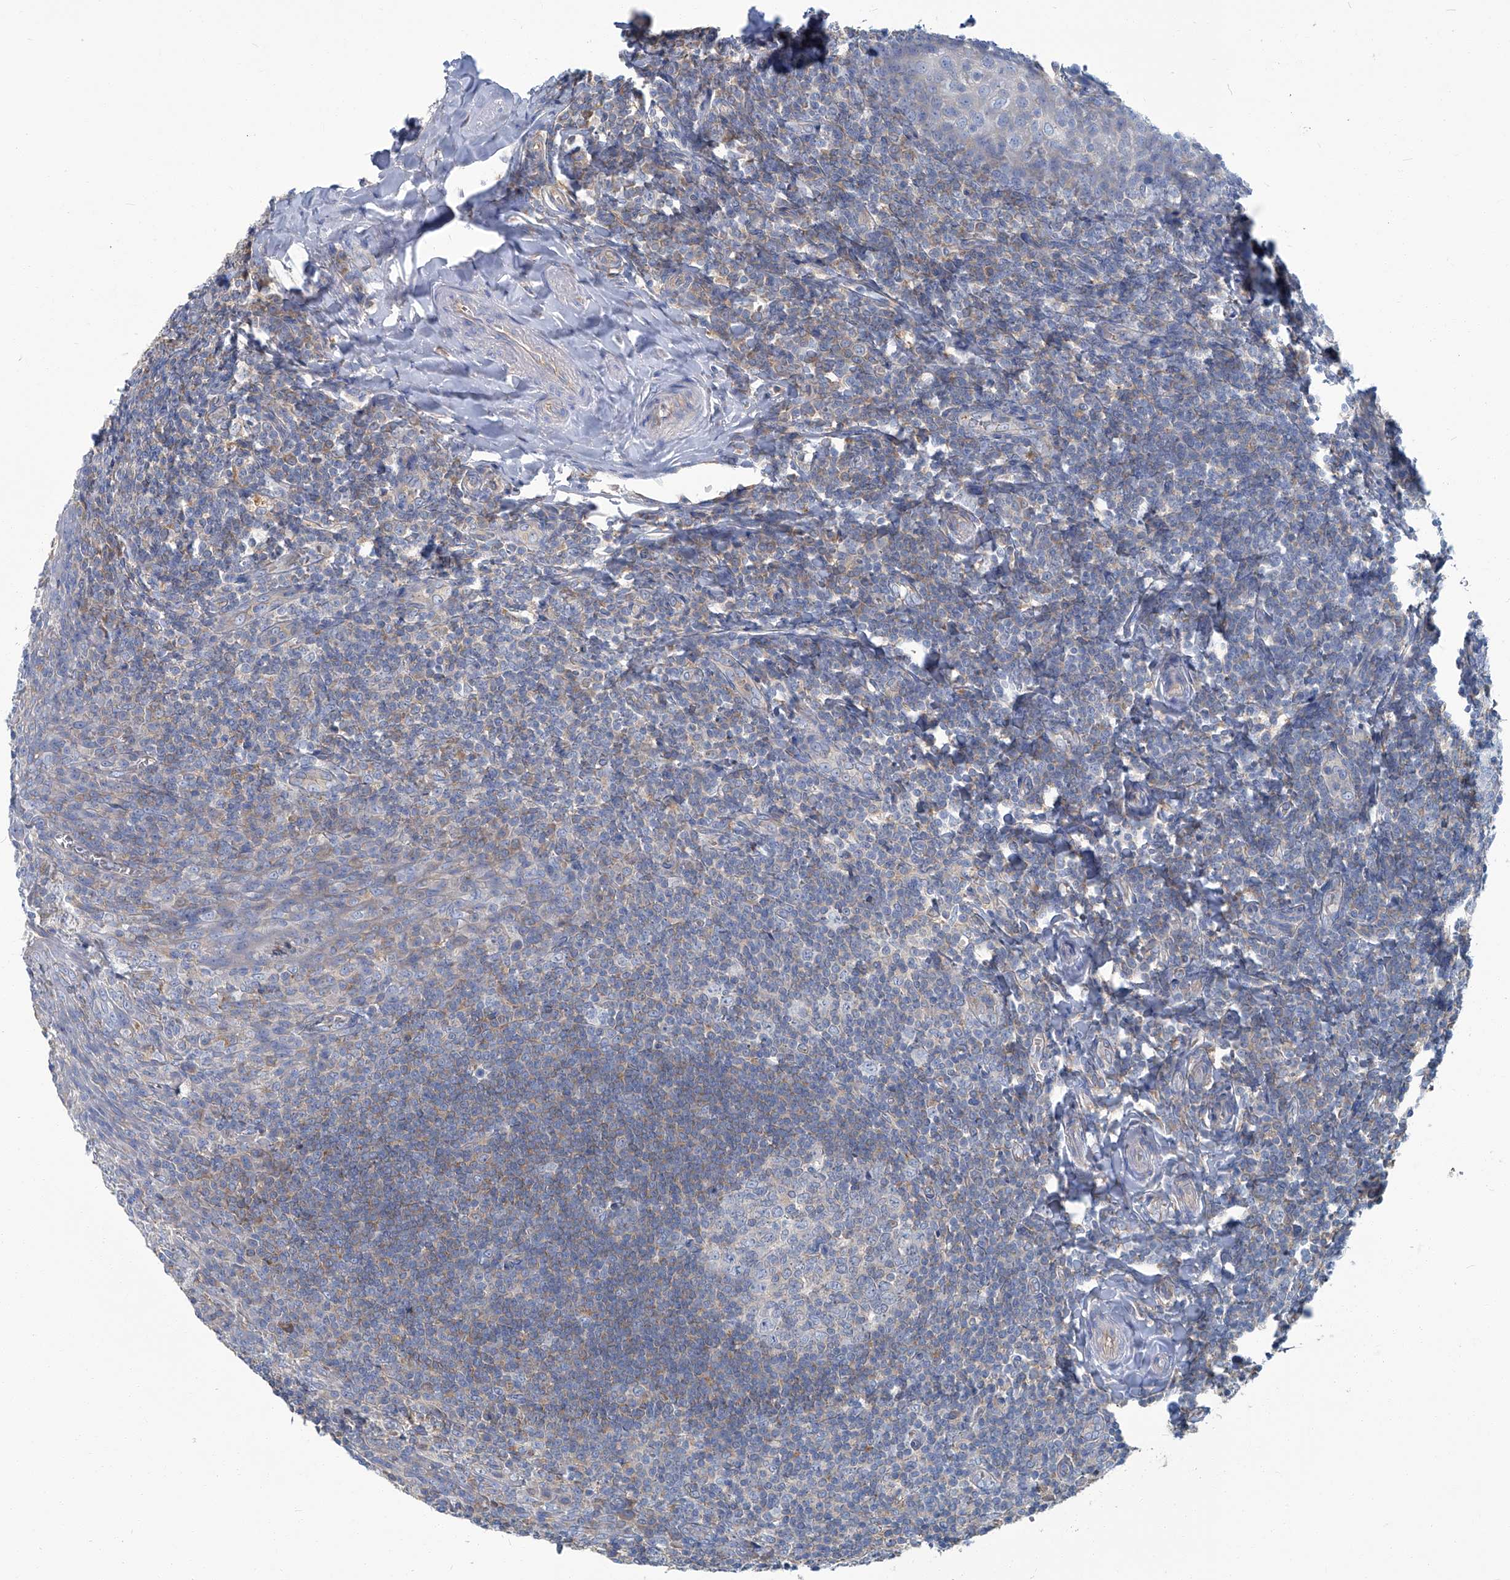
{"staining": {"intensity": "negative", "quantity": "none", "location": "none"}, "tissue": "tonsil", "cell_type": "Germinal center cells", "image_type": "normal", "snomed": [{"axis": "morphology", "description": "Normal tissue, NOS"}, {"axis": "topography", "description": "Tonsil"}], "caption": "An image of tonsil stained for a protein displays no brown staining in germinal center cells.", "gene": "PFKL", "patient": {"sex": "male", "age": 27}}